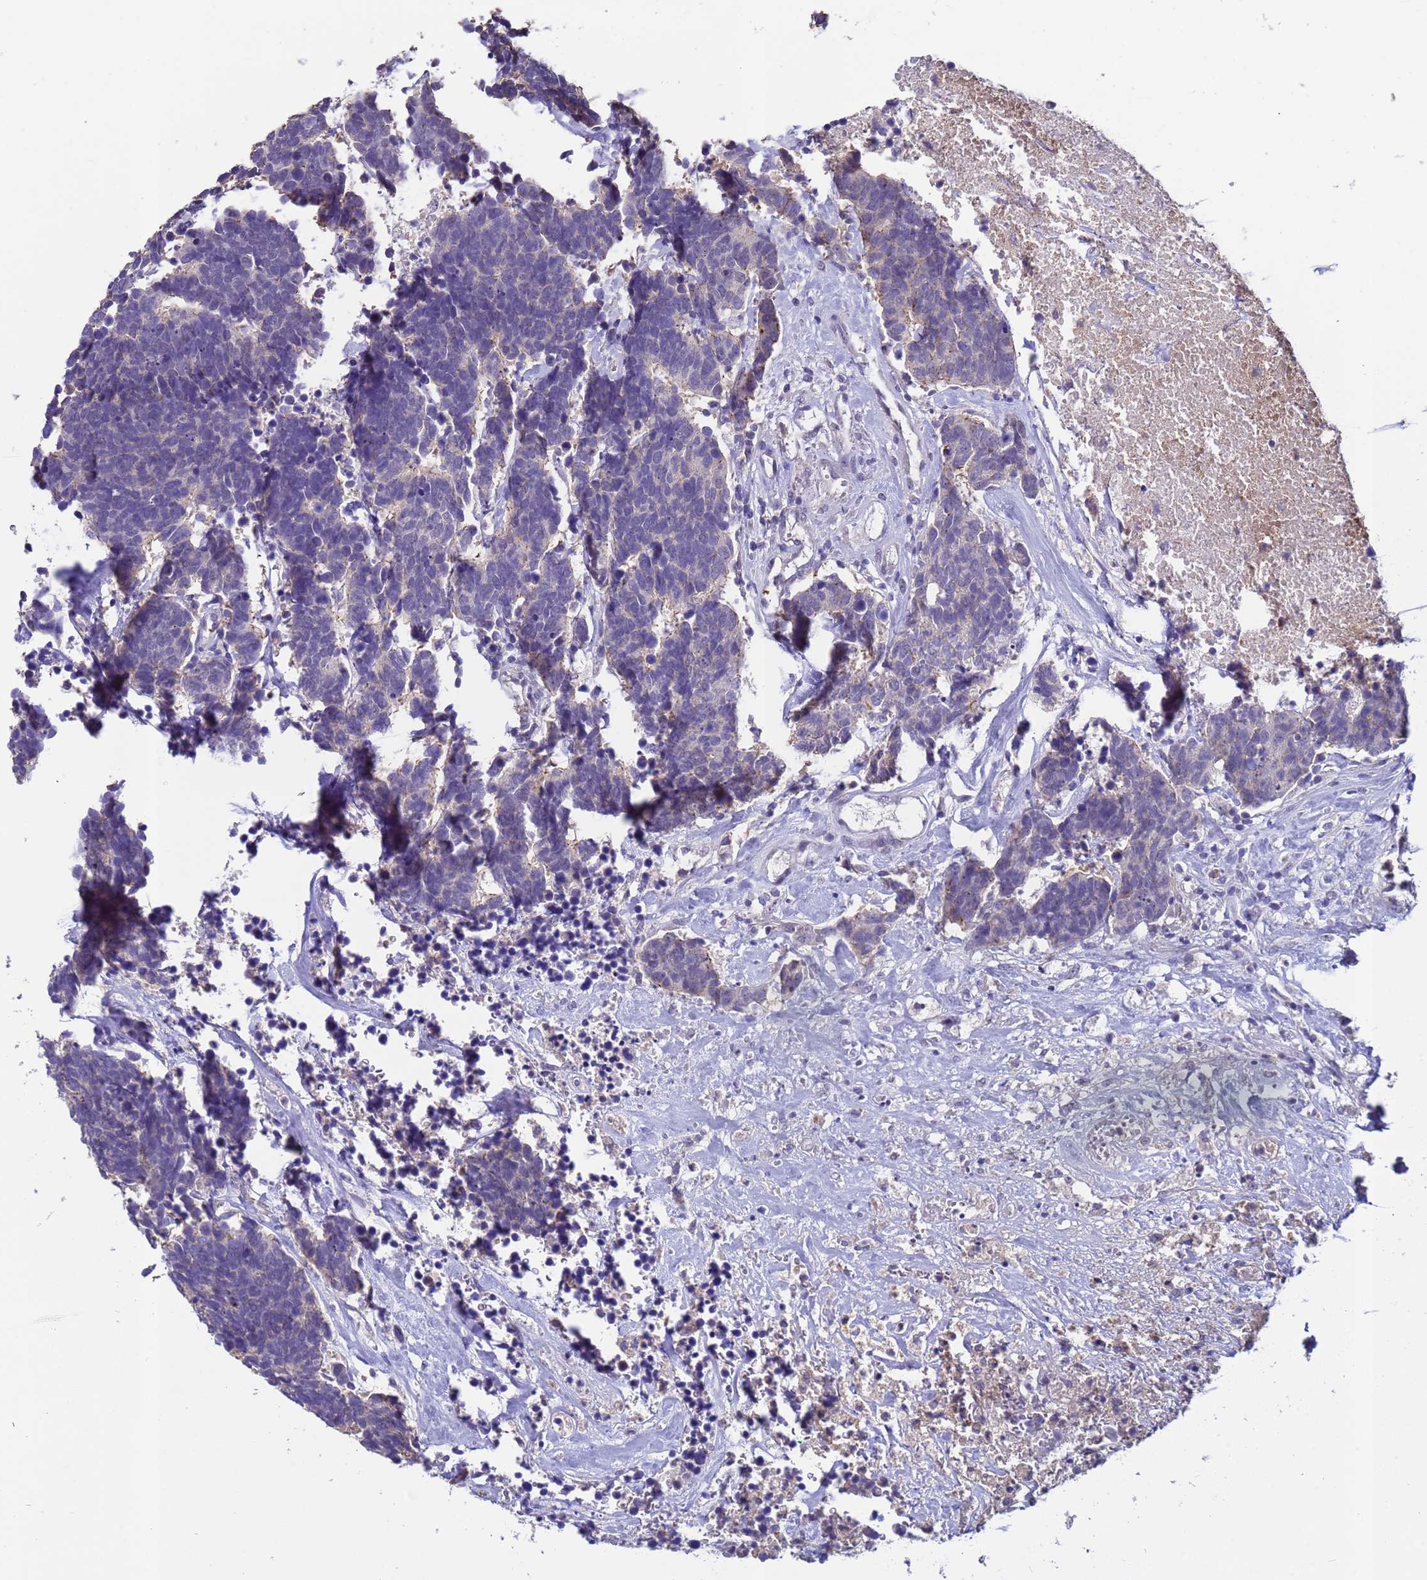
{"staining": {"intensity": "negative", "quantity": "none", "location": "none"}, "tissue": "carcinoid", "cell_type": "Tumor cells", "image_type": "cancer", "snomed": [{"axis": "morphology", "description": "Carcinoma, NOS"}, {"axis": "morphology", "description": "Carcinoid, malignant, NOS"}, {"axis": "topography", "description": "Urinary bladder"}], "caption": "This image is of carcinoid (malignant) stained with immunohistochemistry (IHC) to label a protein in brown with the nuclei are counter-stained blue. There is no positivity in tumor cells. (Brightfield microscopy of DAB (3,3'-diaminobenzidine) immunohistochemistry at high magnification).", "gene": "ZNF248", "patient": {"sex": "male", "age": 57}}